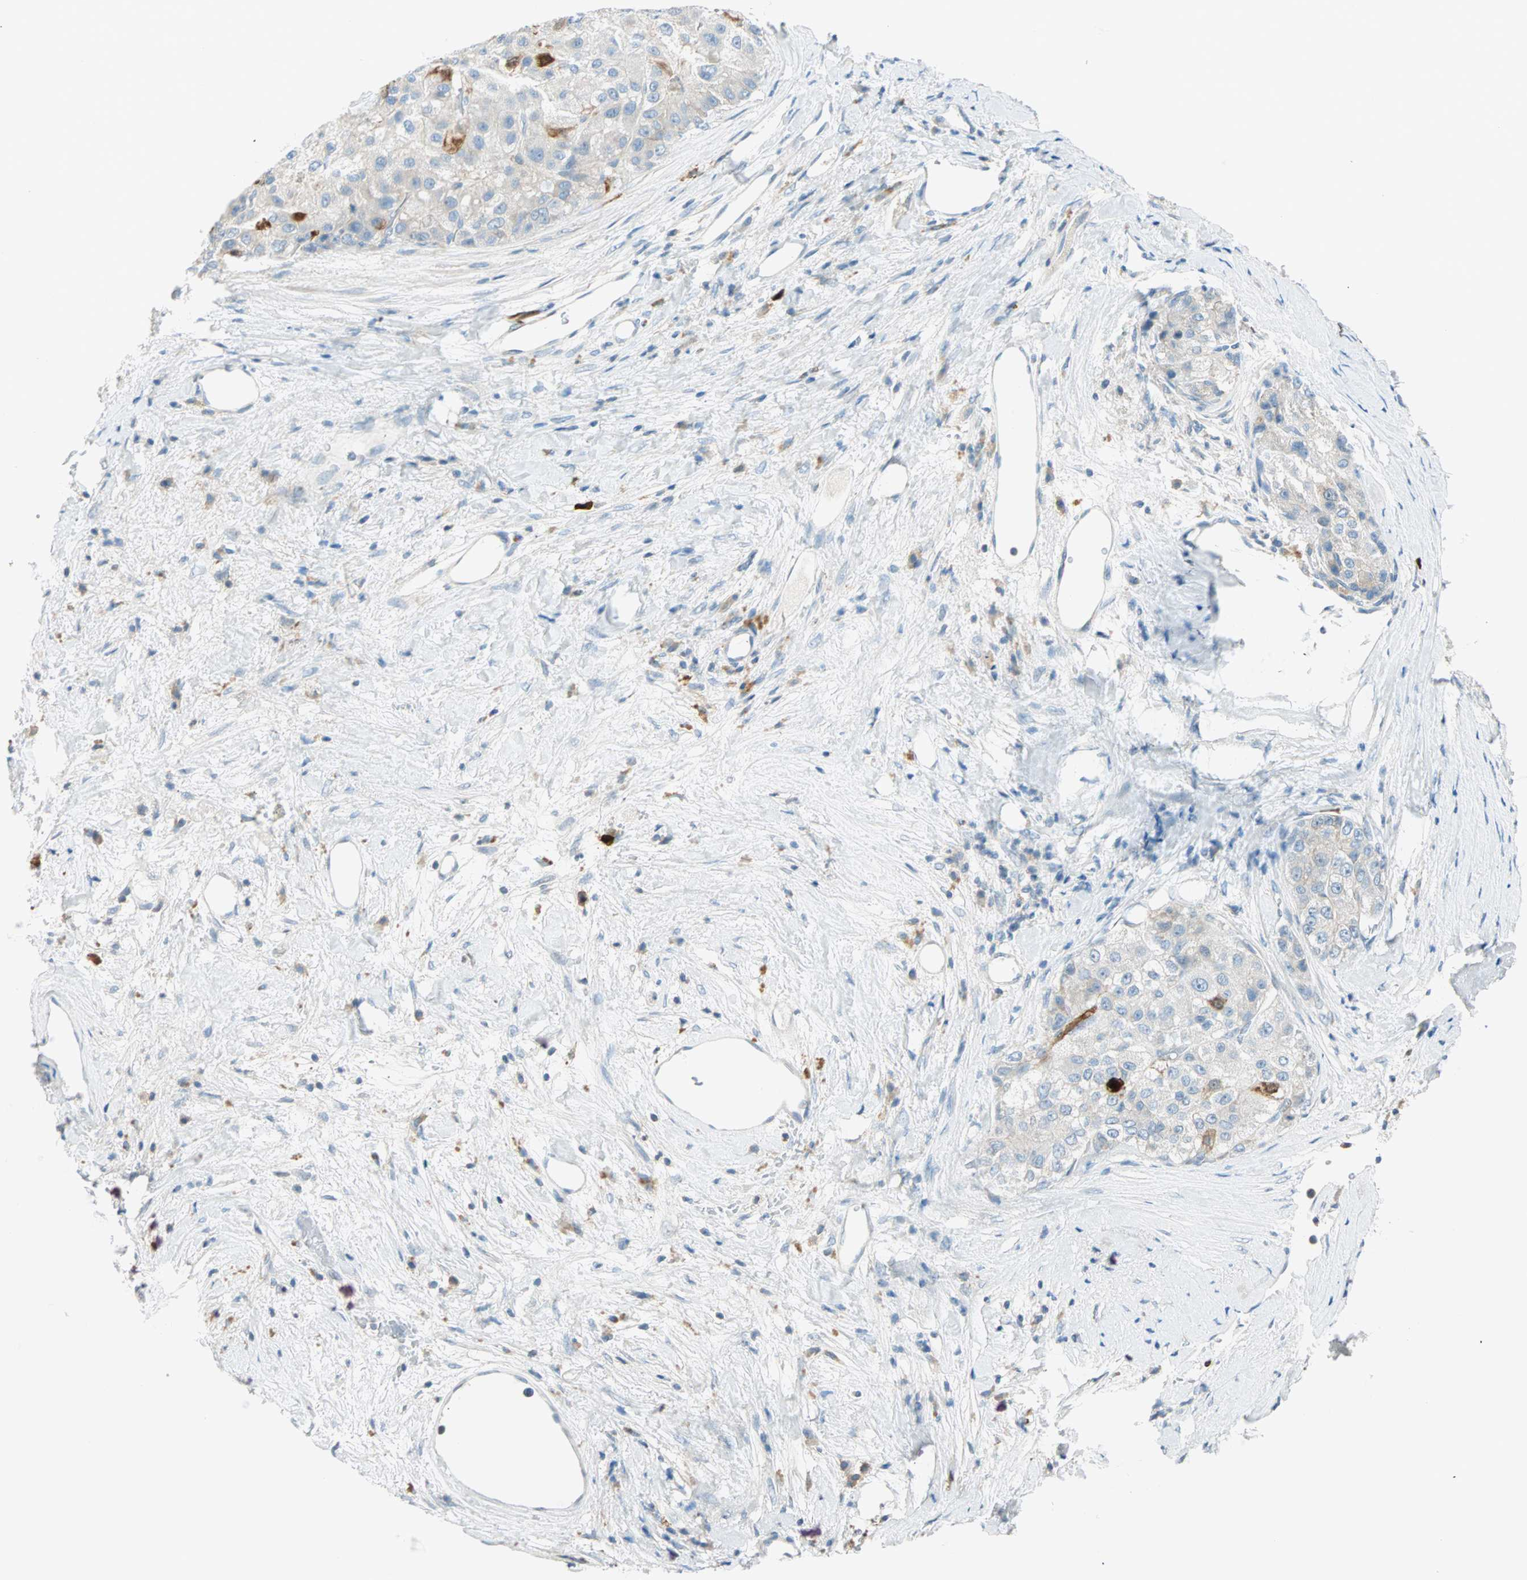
{"staining": {"intensity": "weak", "quantity": "<25%", "location": "cytoplasmic/membranous,nuclear"}, "tissue": "liver cancer", "cell_type": "Tumor cells", "image_type": "cancer", "snomed": [{"axis": "morphology", "description": "Carcinoma, Hepatocellular, NOS"}, {"axis": "topography", "description": "Liver"}], "caption": "There is no significant expression in tumor cells of hepatocellular carcinoma (liver). (DAB (3,3'-diaminobenzidine) IHC visualized using brightfield microscopy, high magnification).", "gene": "PTTG1", "patient": {"sex": "male", "age": 80}}